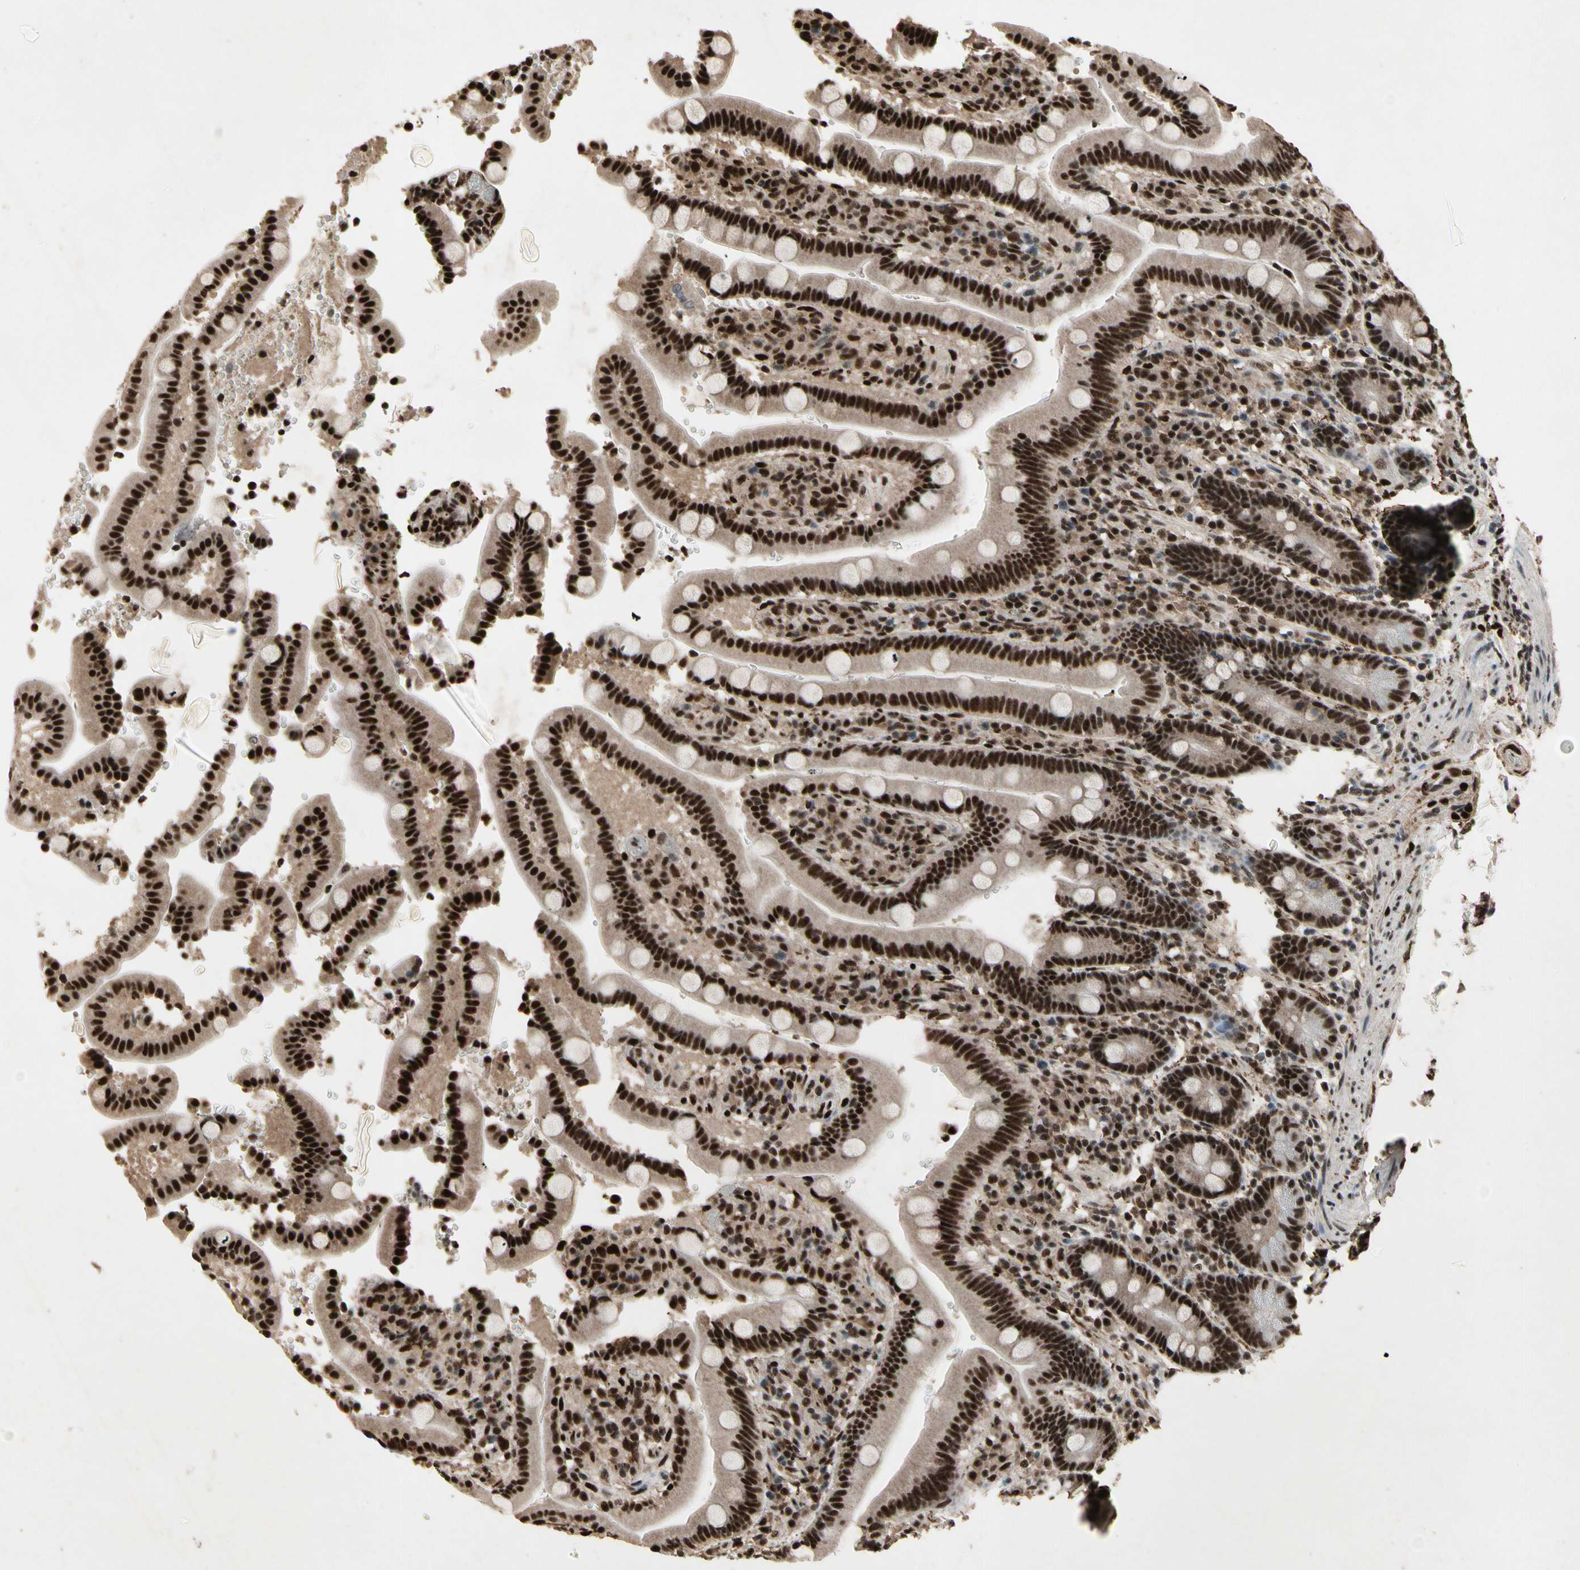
{"staining": {"intensity": "strong", "quantity": ">75%", "location": "nuclear"}, "tissue": "duodenum", "cell_type": "Glandular cells", "image_type": "normal", "snomed": [{"axis": "morphology", "description": "Normal tissue, NOS"}, {"axis": "topography", "description": "Small intestine, NOS"}], "caption": "This photomicrograph shows immunohistochemistry (IHC) staining of normal duodenum, with high strong nuclear expression in approximately >75% of glandular cells.", "gene": "TBX2", "patient": {"sex": "female", "age": 71}}